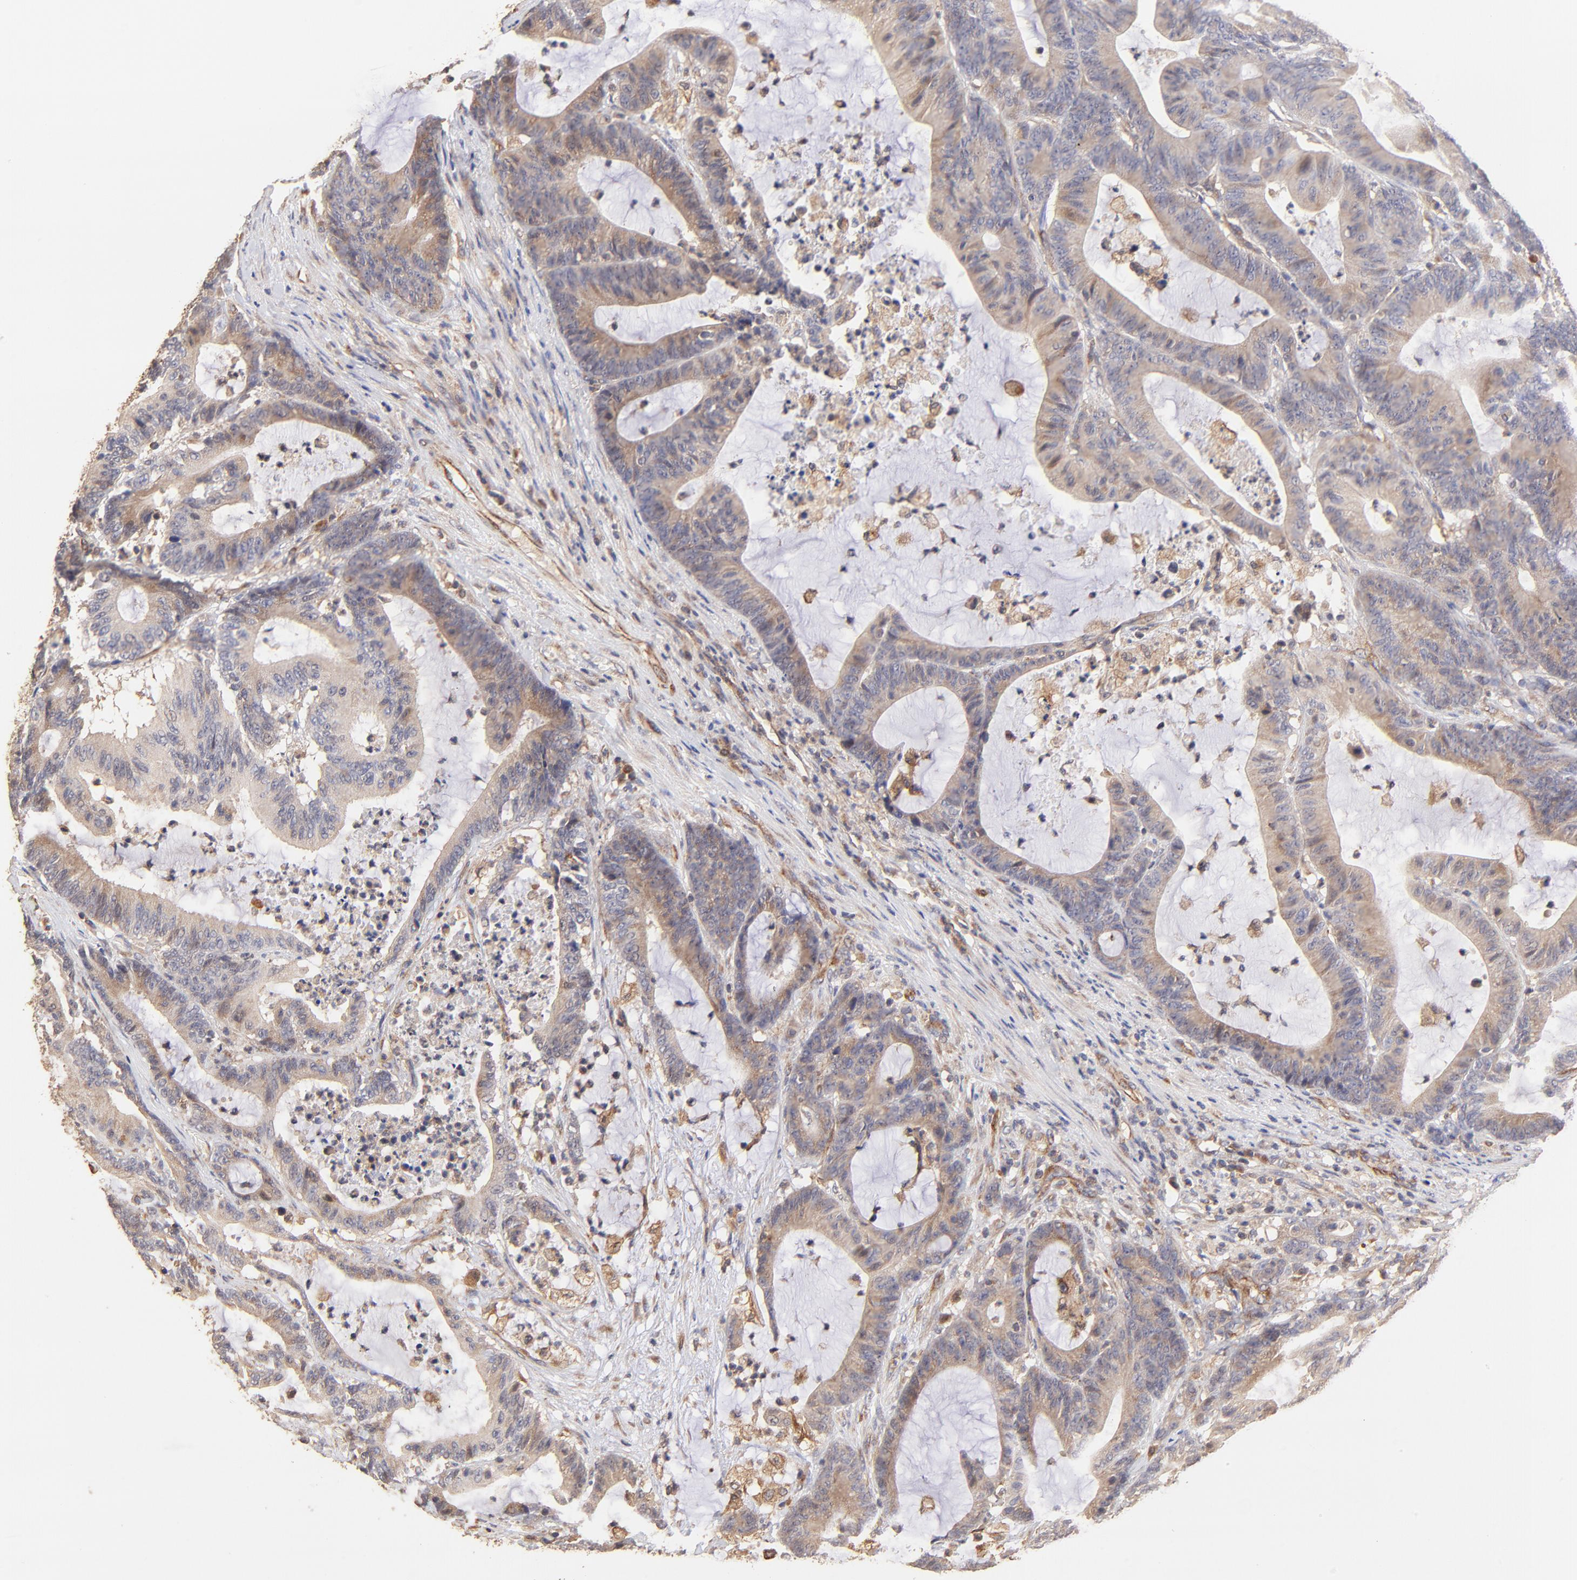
{"staining": {"intensity": "weak", "quantity": ">75%", "location": "cytoplasmic/membranous"}, "tissue": "colorectal cancer", "cell_type": "Tumor cells", "image_type": "cancer", "snomed": [{"axis": "morphology", "description": "Adenocarcinoma, NOS"}, {"axis": "topography", "description": "Colon"}], "caption": "Immunohistochemical staining of human adenocarcinoma (colorectal) demonstrates low levels of weak cytoplasmic/membranous protein expression in about >75% of tumor cells.", "gene": "TNFAIP3", "patient": {"sex": "female", "age": 84}}